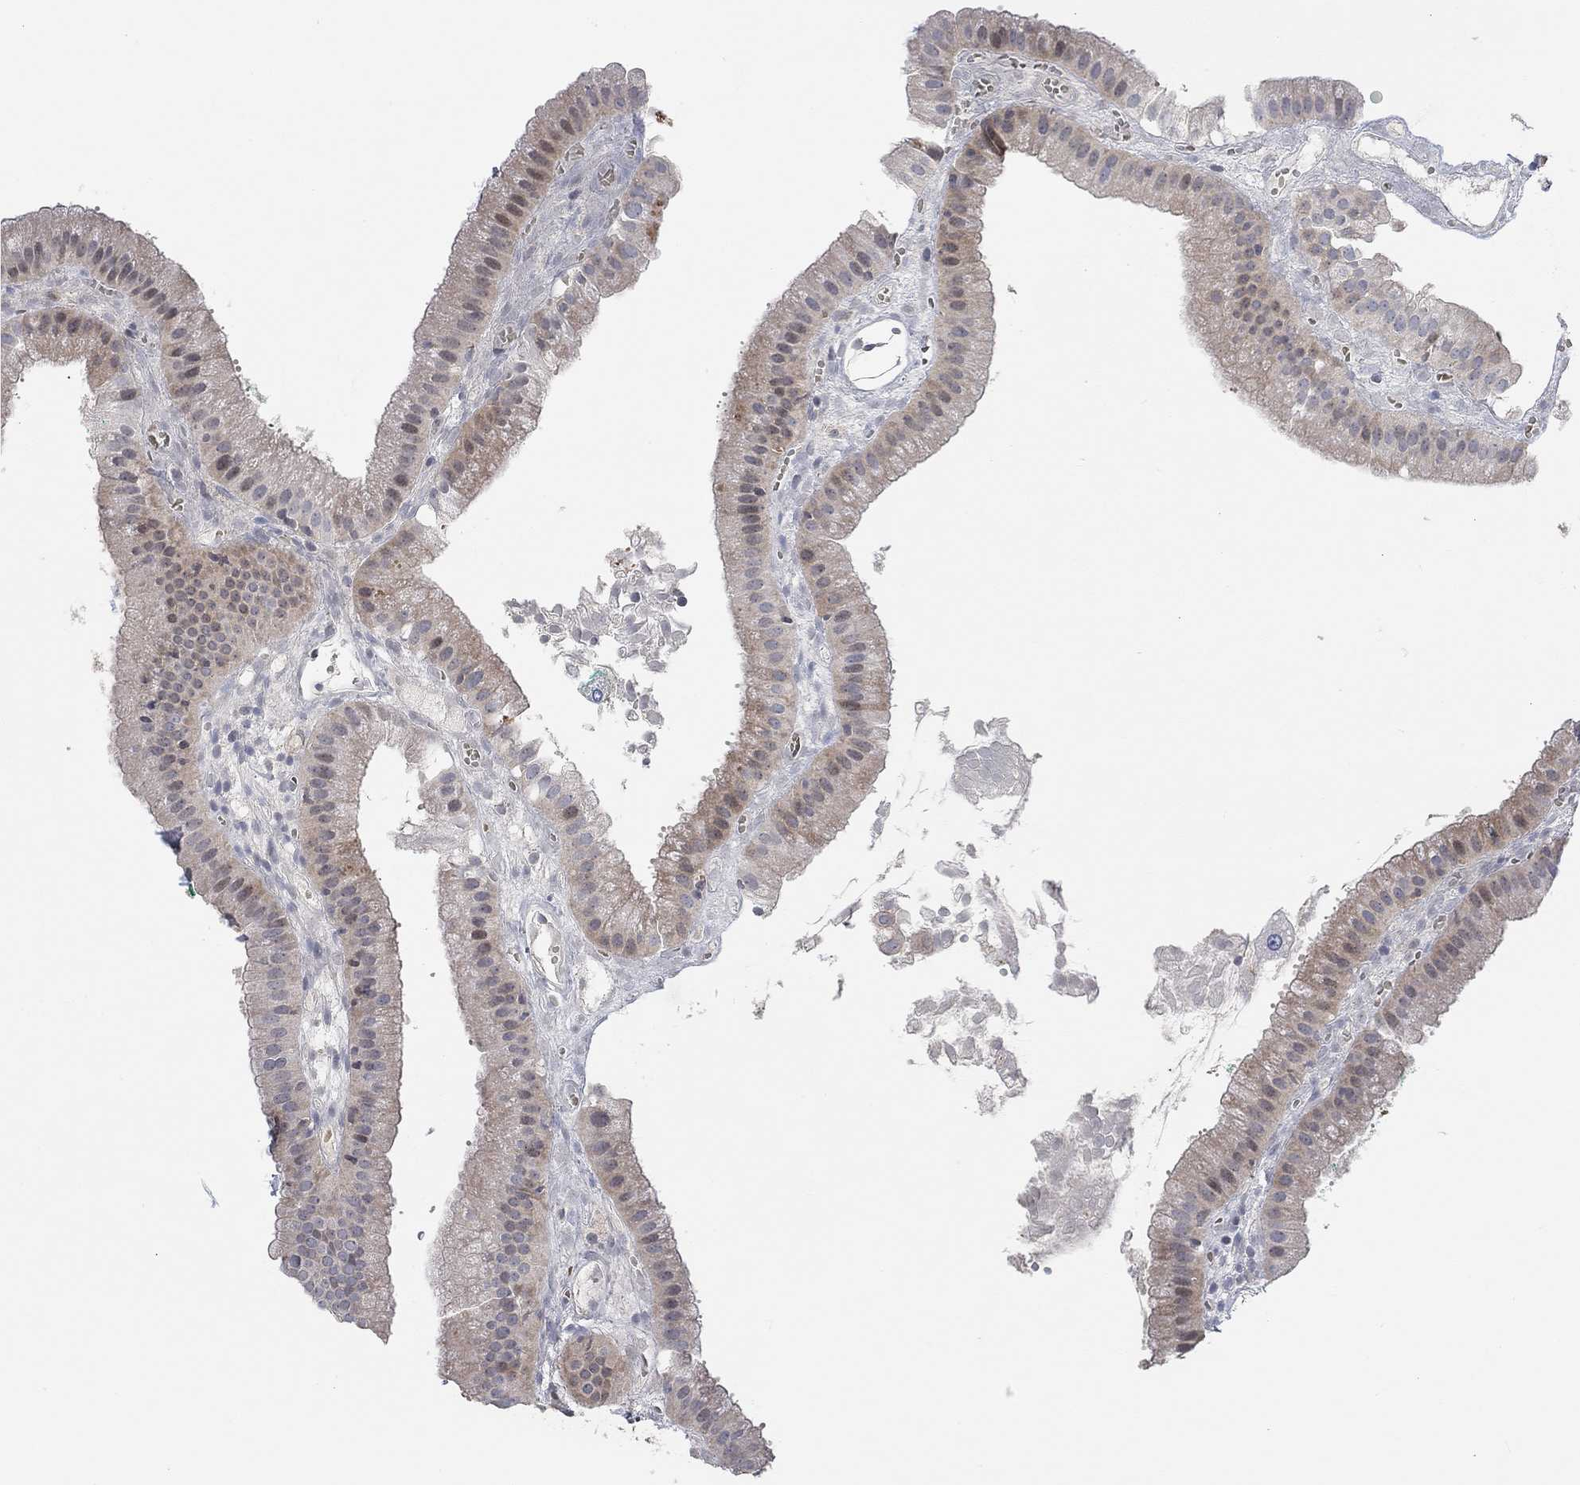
{"staining": {"intensity": "weak", "quantity": "<25%", "location": "cytoplasmic/membranous"}, "tissue": "gallbladder", "cell_type": "Glandular cells", "image_type": "normal", "snomed": [{"axis": "morphology", "description": "Normal tissue, NOS"}, {"axis": "topography", "description": "Gallbladder"}], "caption": "DAB immunohistochemical staining of benign human gallbladder demonstrates no significant staining in glandular cells.", "gene": "PMFBP1", "patient": {"sex": "male", "age": 67}}